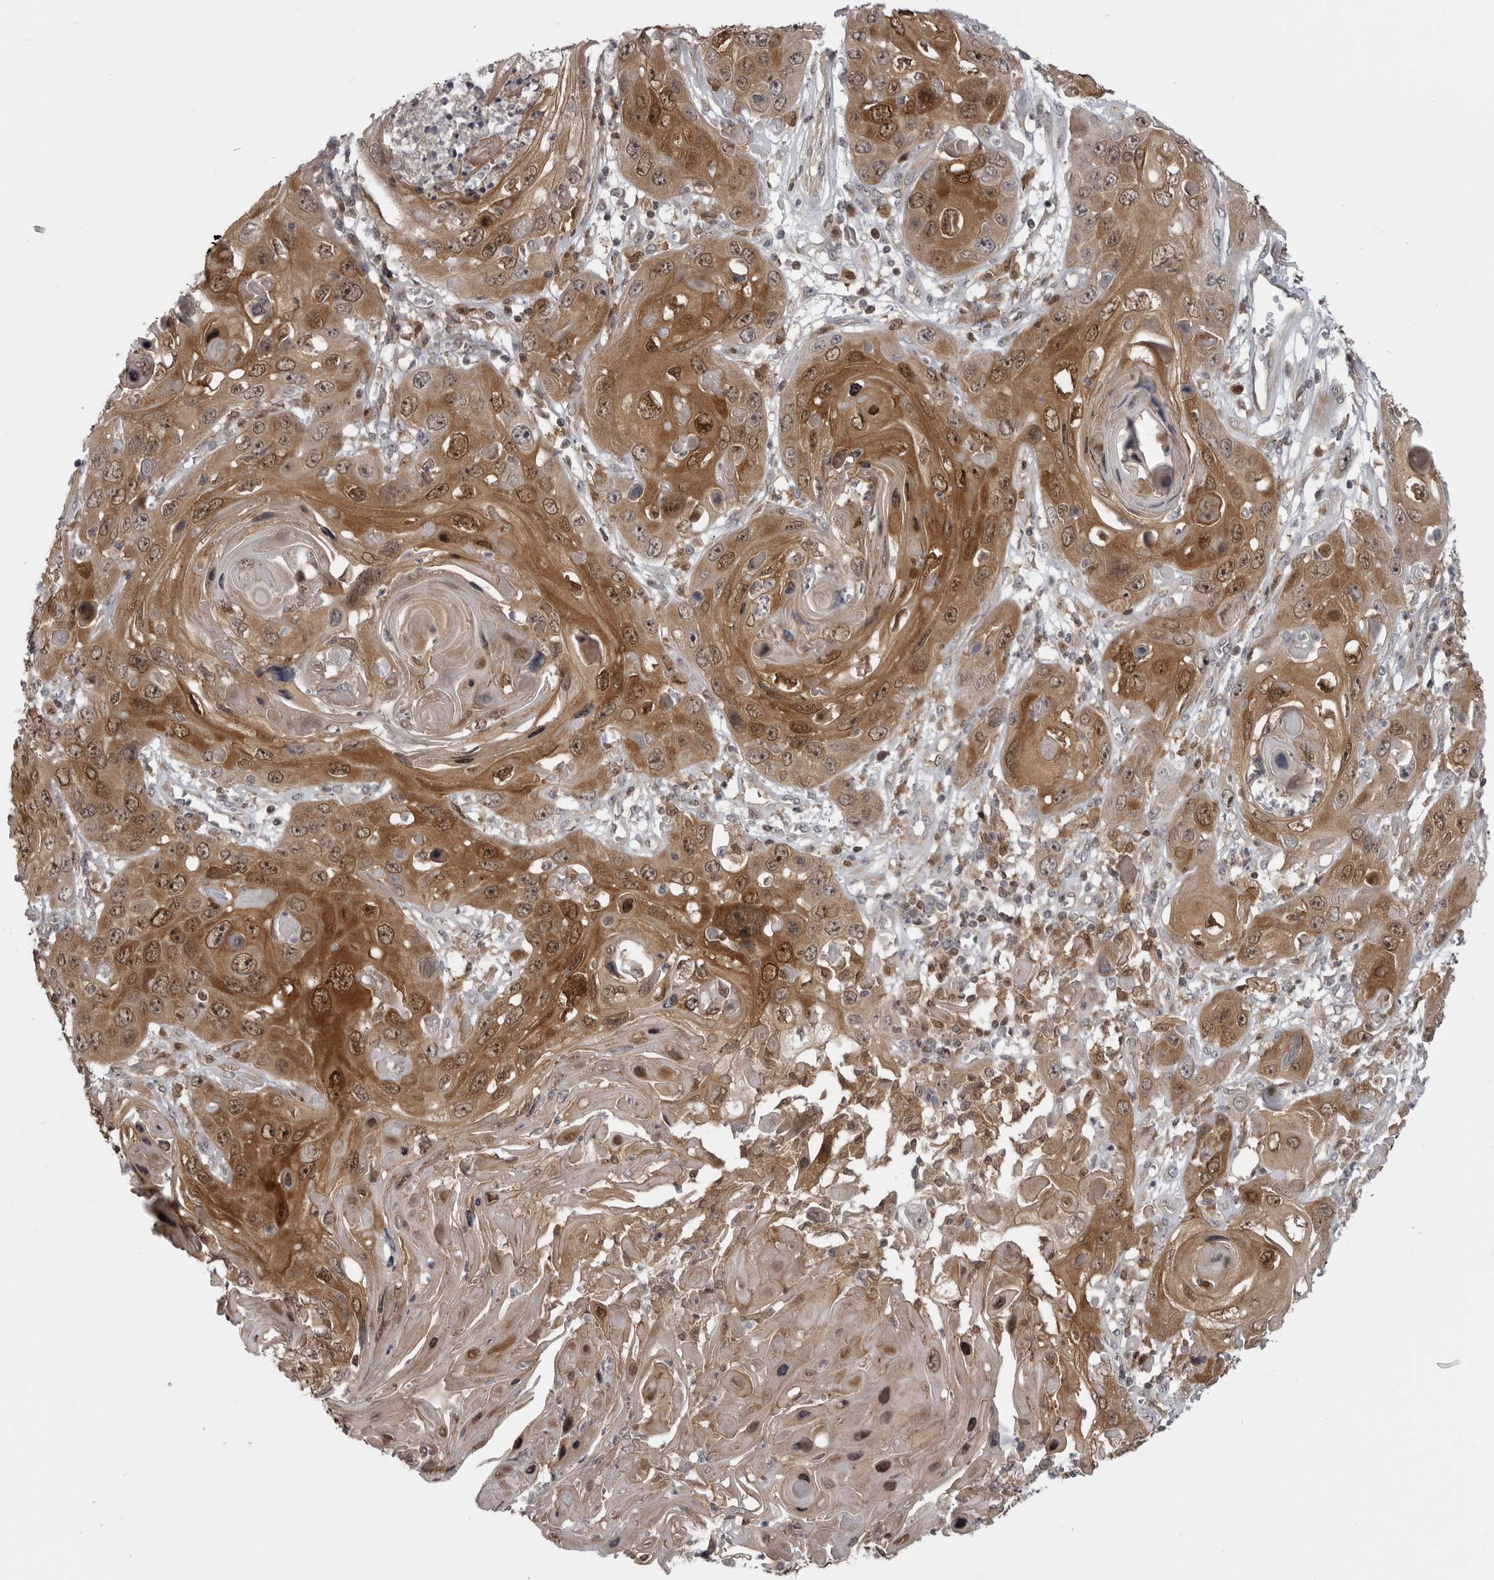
{"staining": {"intensity": "moderate", "quantity": ">75%", "location": "cytoplasmic/membranous,nuclear"}, "tissue": "skin cancer", "cell_type": "Tumor cells", "image_type": "cancer", "snomed": [{"axis": "morphology", "description": "Squamous cell carcinoma, NOS"}, {"axis": "topography", "description": "Skin"}], "caption": "Skin squamous cell carcinoma stained for a protein demonstrates moderate cytoplasmic/membranous and nuclear positivity in tumor cells.", "gene": "MAPK13", "patient": {"sex": "male", "age": 55}}